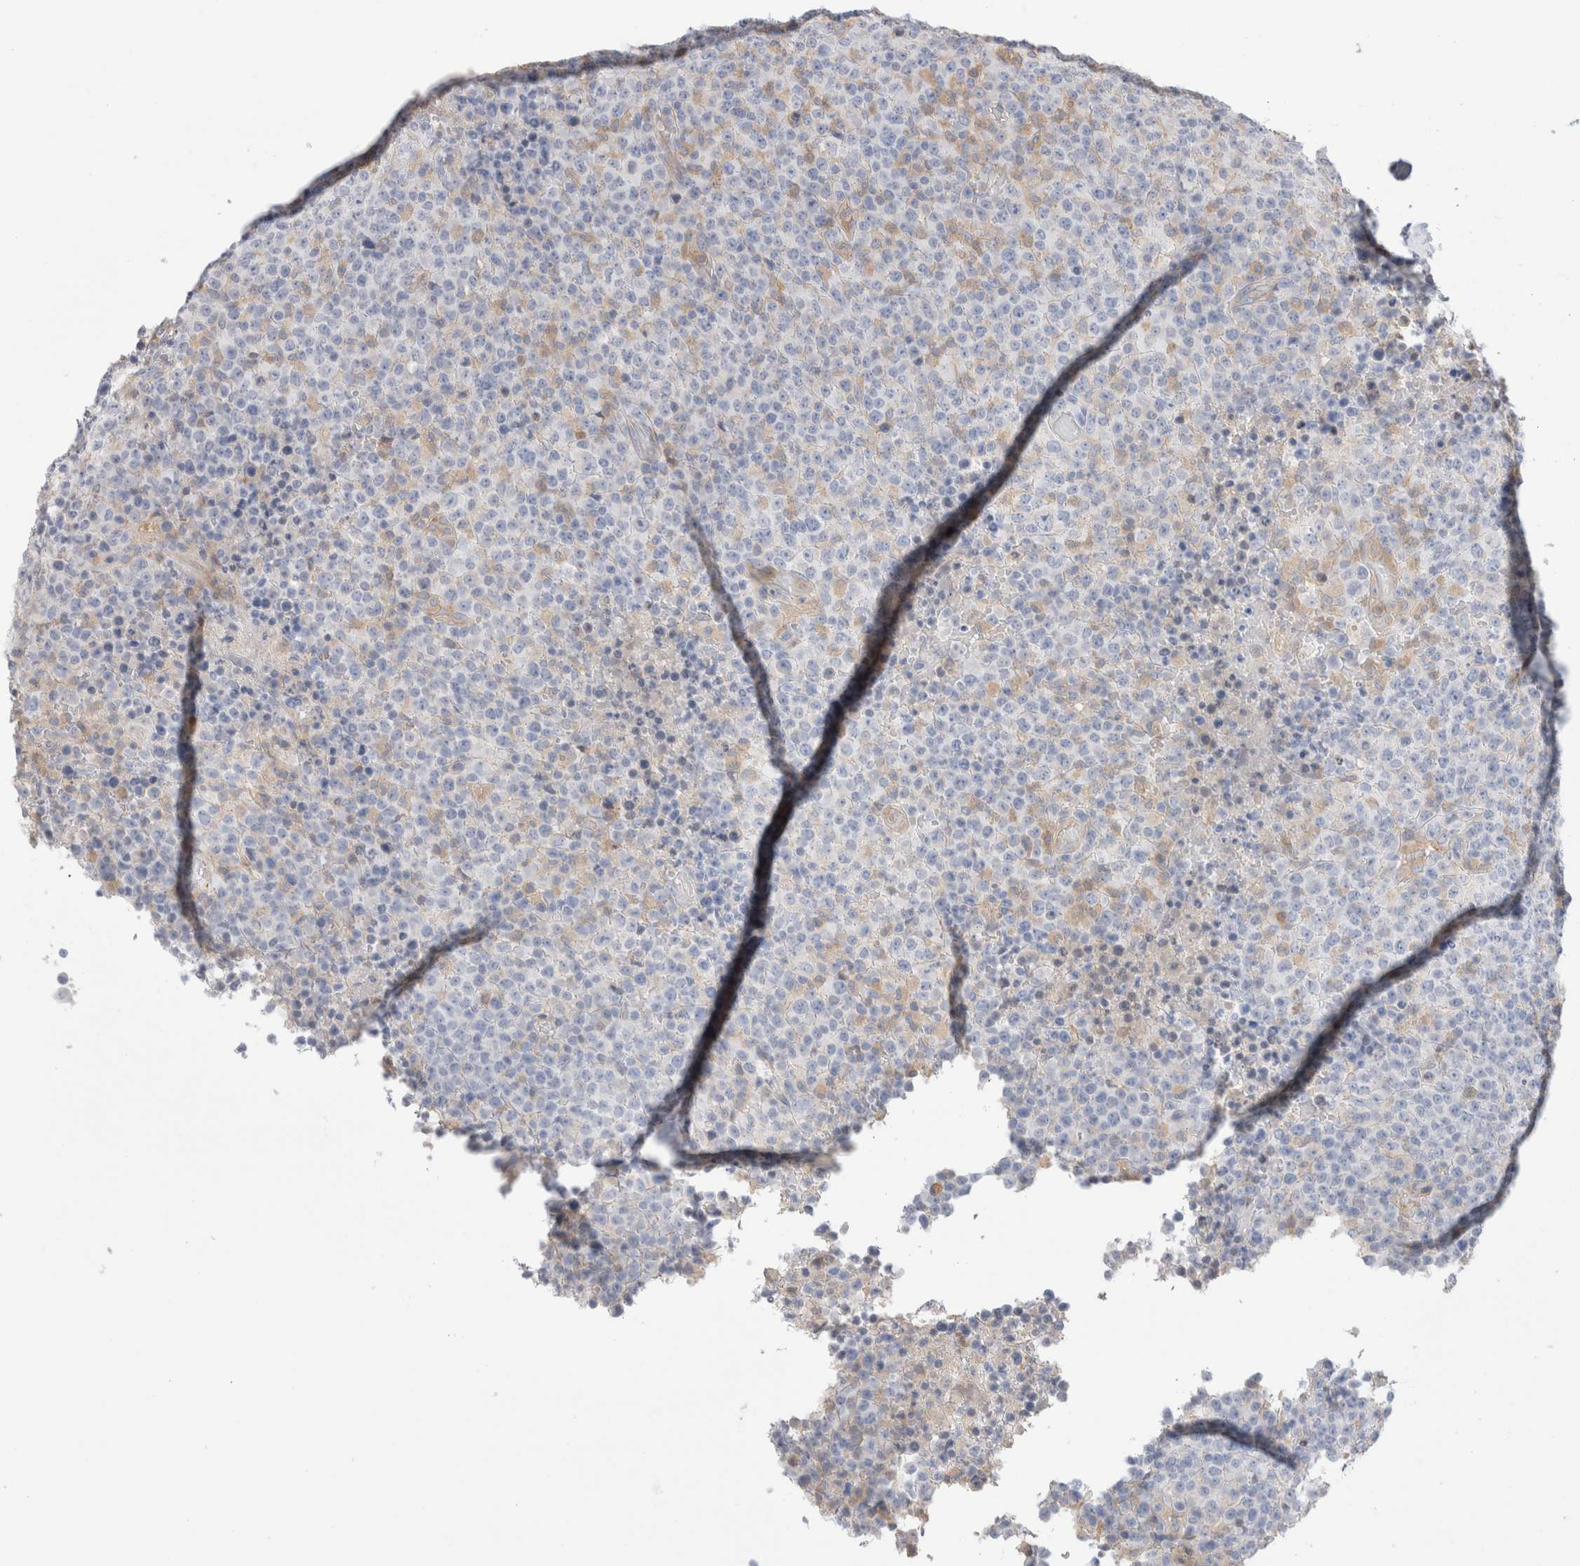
{"staining": {"intensity": "negative", "quantity": "none", "location": "none"}, "tissue": "lymphoma", "cell_type": "Tumor cells", "image_type": "cancer", "snomed": [{"axis": "morphology", "description": "Malignant lymphoma, non-Hodgkin's type, High grade"}, {"axis": "topography", "description": "Lymph node"}], "caption": "Human high-grade malignant lymphoma, non-Hodgkin's type stained for a protein using IHC reveals no expression in tumor cells.", "gene": "CAPN2", "patient": {"sex": "male", "age": 13}}